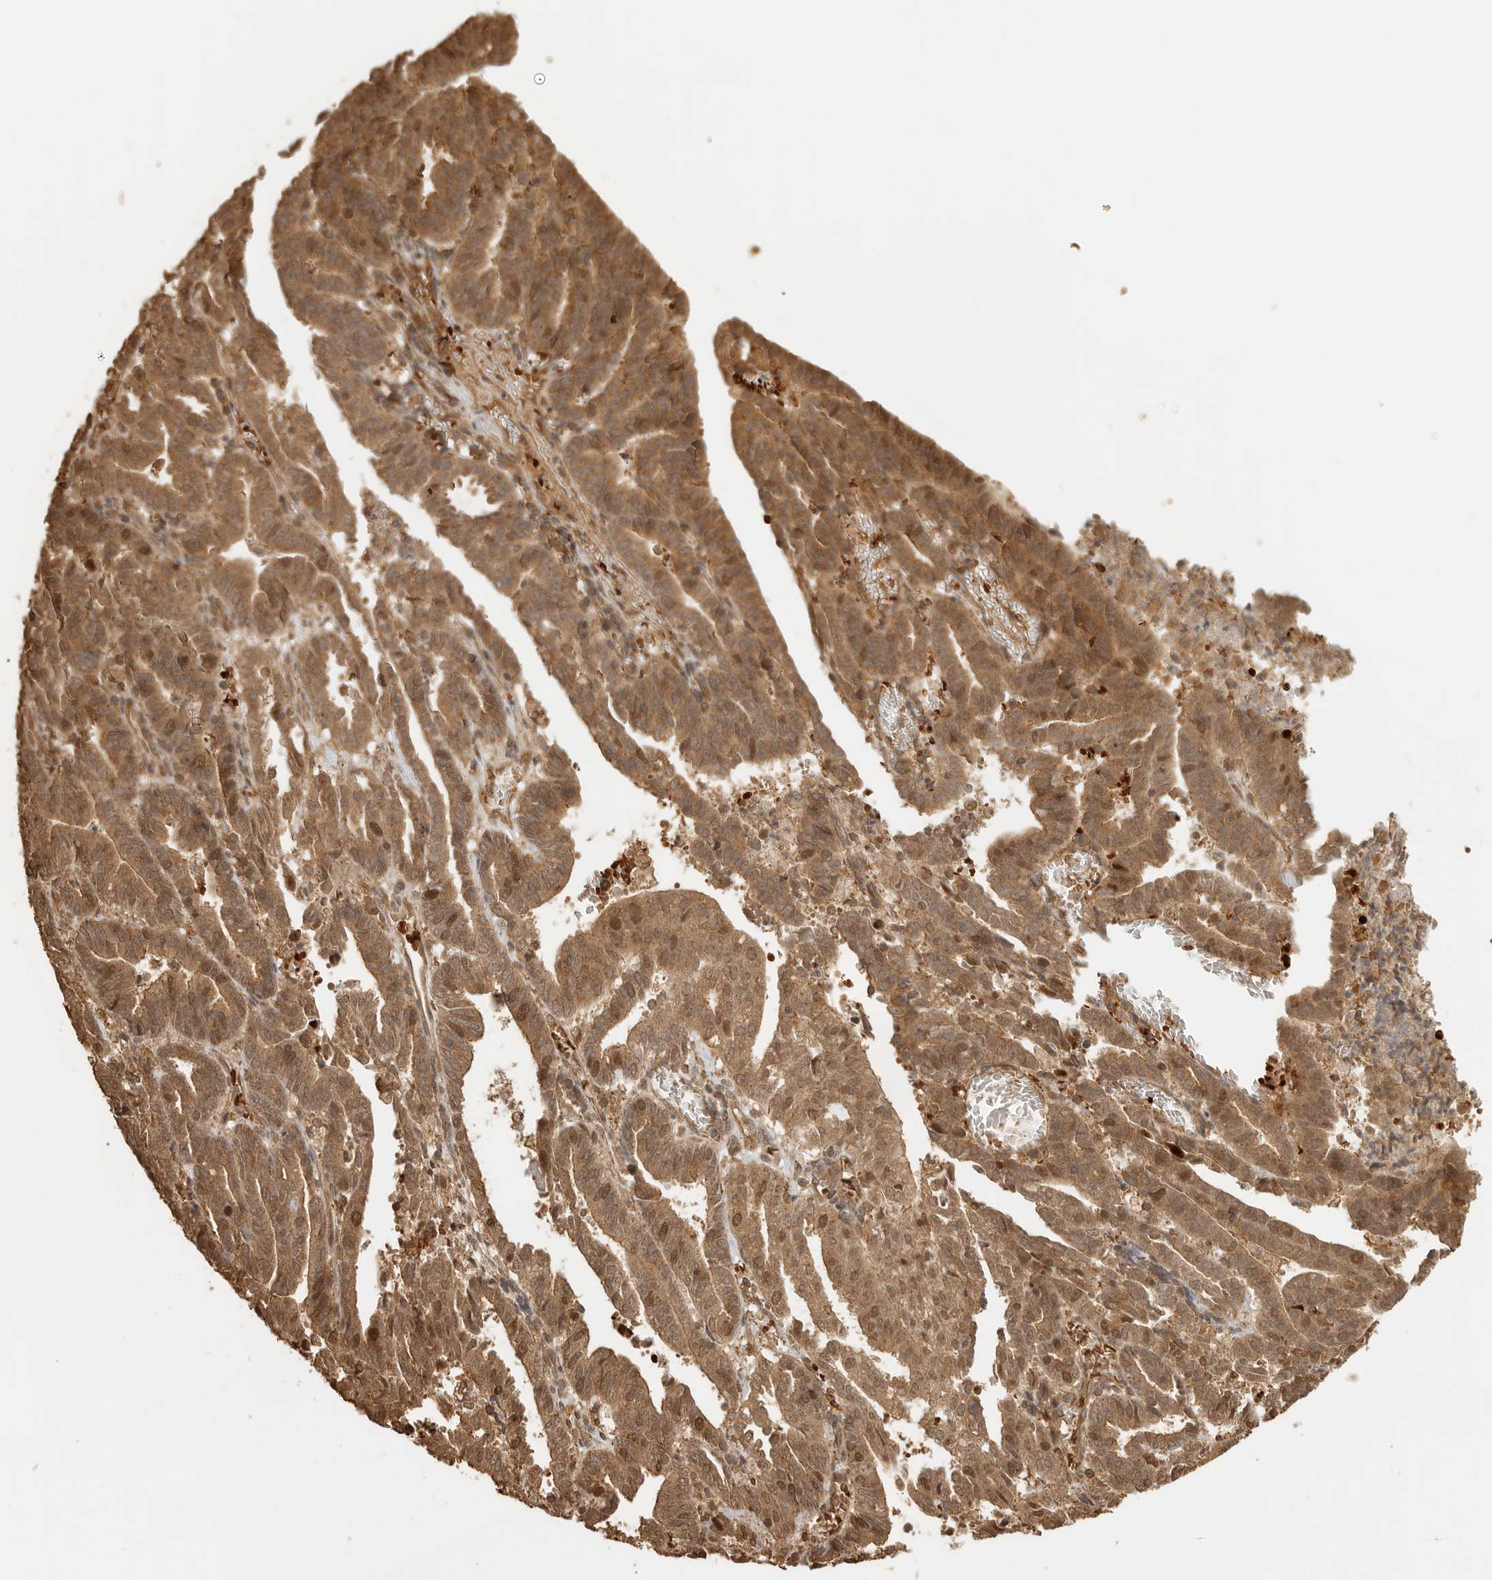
{"staining": {"intensity": "moderate", "quantity": ">75%", "location": "cytoplasmic/membranous,nuclear"}, "tissue": "endometrial cancer", "cell_type": "Tumor cells", "image_type": "cancer", "snomed": [{"axis": "morphology", "description": "Adenocarcinoma, NOS"}, {"axis": "topography", "description": "Uterus"}], "caption": "Human endometrial adenocarcinoma stained with a protein marker shows moderate staining in tumor cells.", "gene": "OTUD6B", "patient": {"sex": "female", "age": 83}}